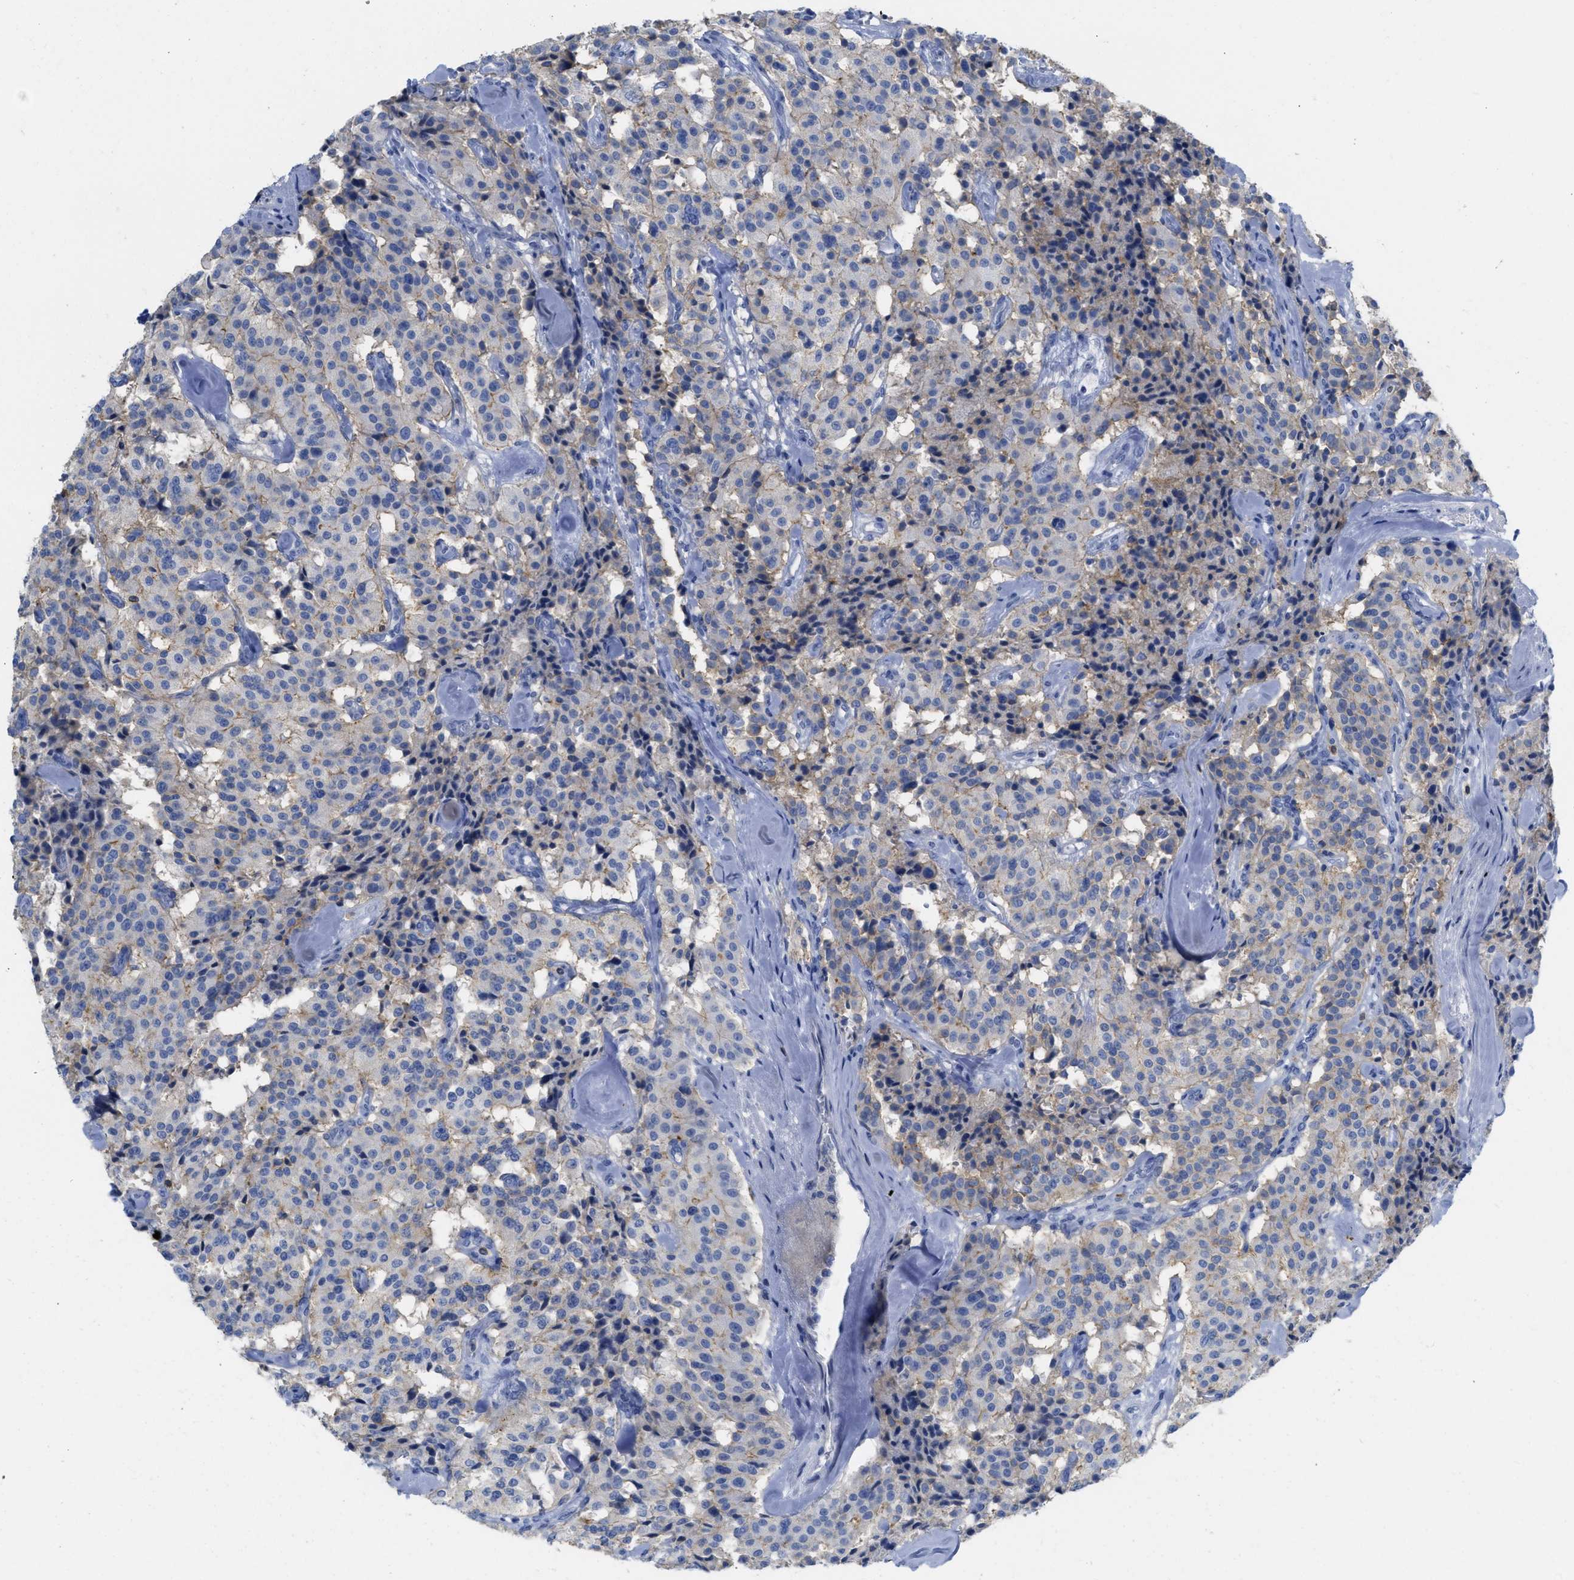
{"staining": {"intensity": "negative", "quantity": "none", "location": "none"}, "tissue": "carcinoid", "cell_type": "Tumor cells", "image_type": "cancer", "snomed": [{"axis": "morphology", "description": "Carcinoid, malignant, NOS"}, {"axis": "topography", "description": "Lung"}], "caption": "Immunohistochemical staining of carcinoid (malignant) shows no significant staining in tumor cells.", "gene": "CNNM4", "patient": {"sex": "male", "age": 30}}